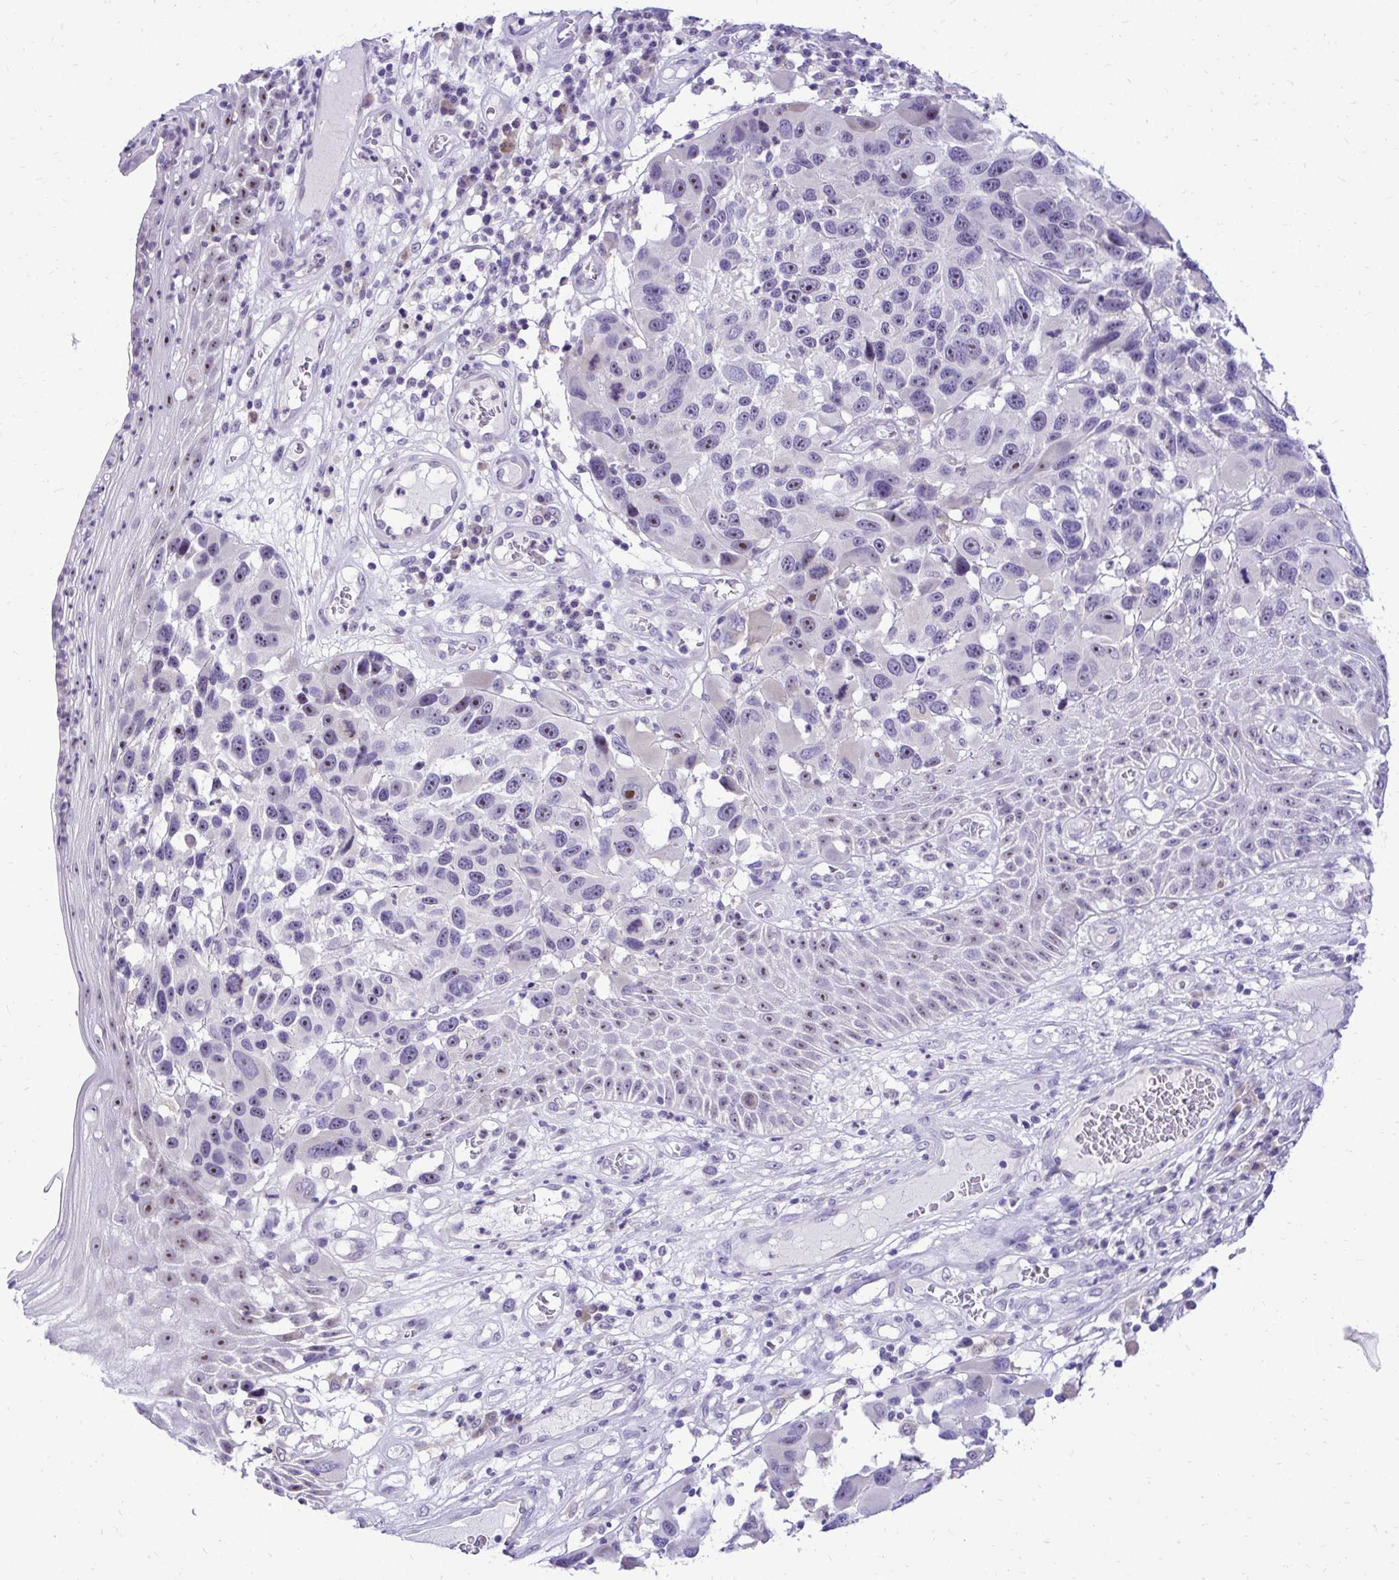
{"staining": {"intensity": "moderate", "quantity": "<25%", "location": "nuclear"}, "tissue": "melanoma", "cell_type": "Tumor cells", "image_type": "cancer", "snomed": [{"axis": "morphology", "description": "Malignant melanoma, NOS"}, {"axis": "topography", "description": "Skin"}], "caption": "Malignant melanoma tissue reveals moderate nuclear expression in about <25% of tumor cells", "gene": "NIFK", "patient": {"sex": "male", "age": 53}}